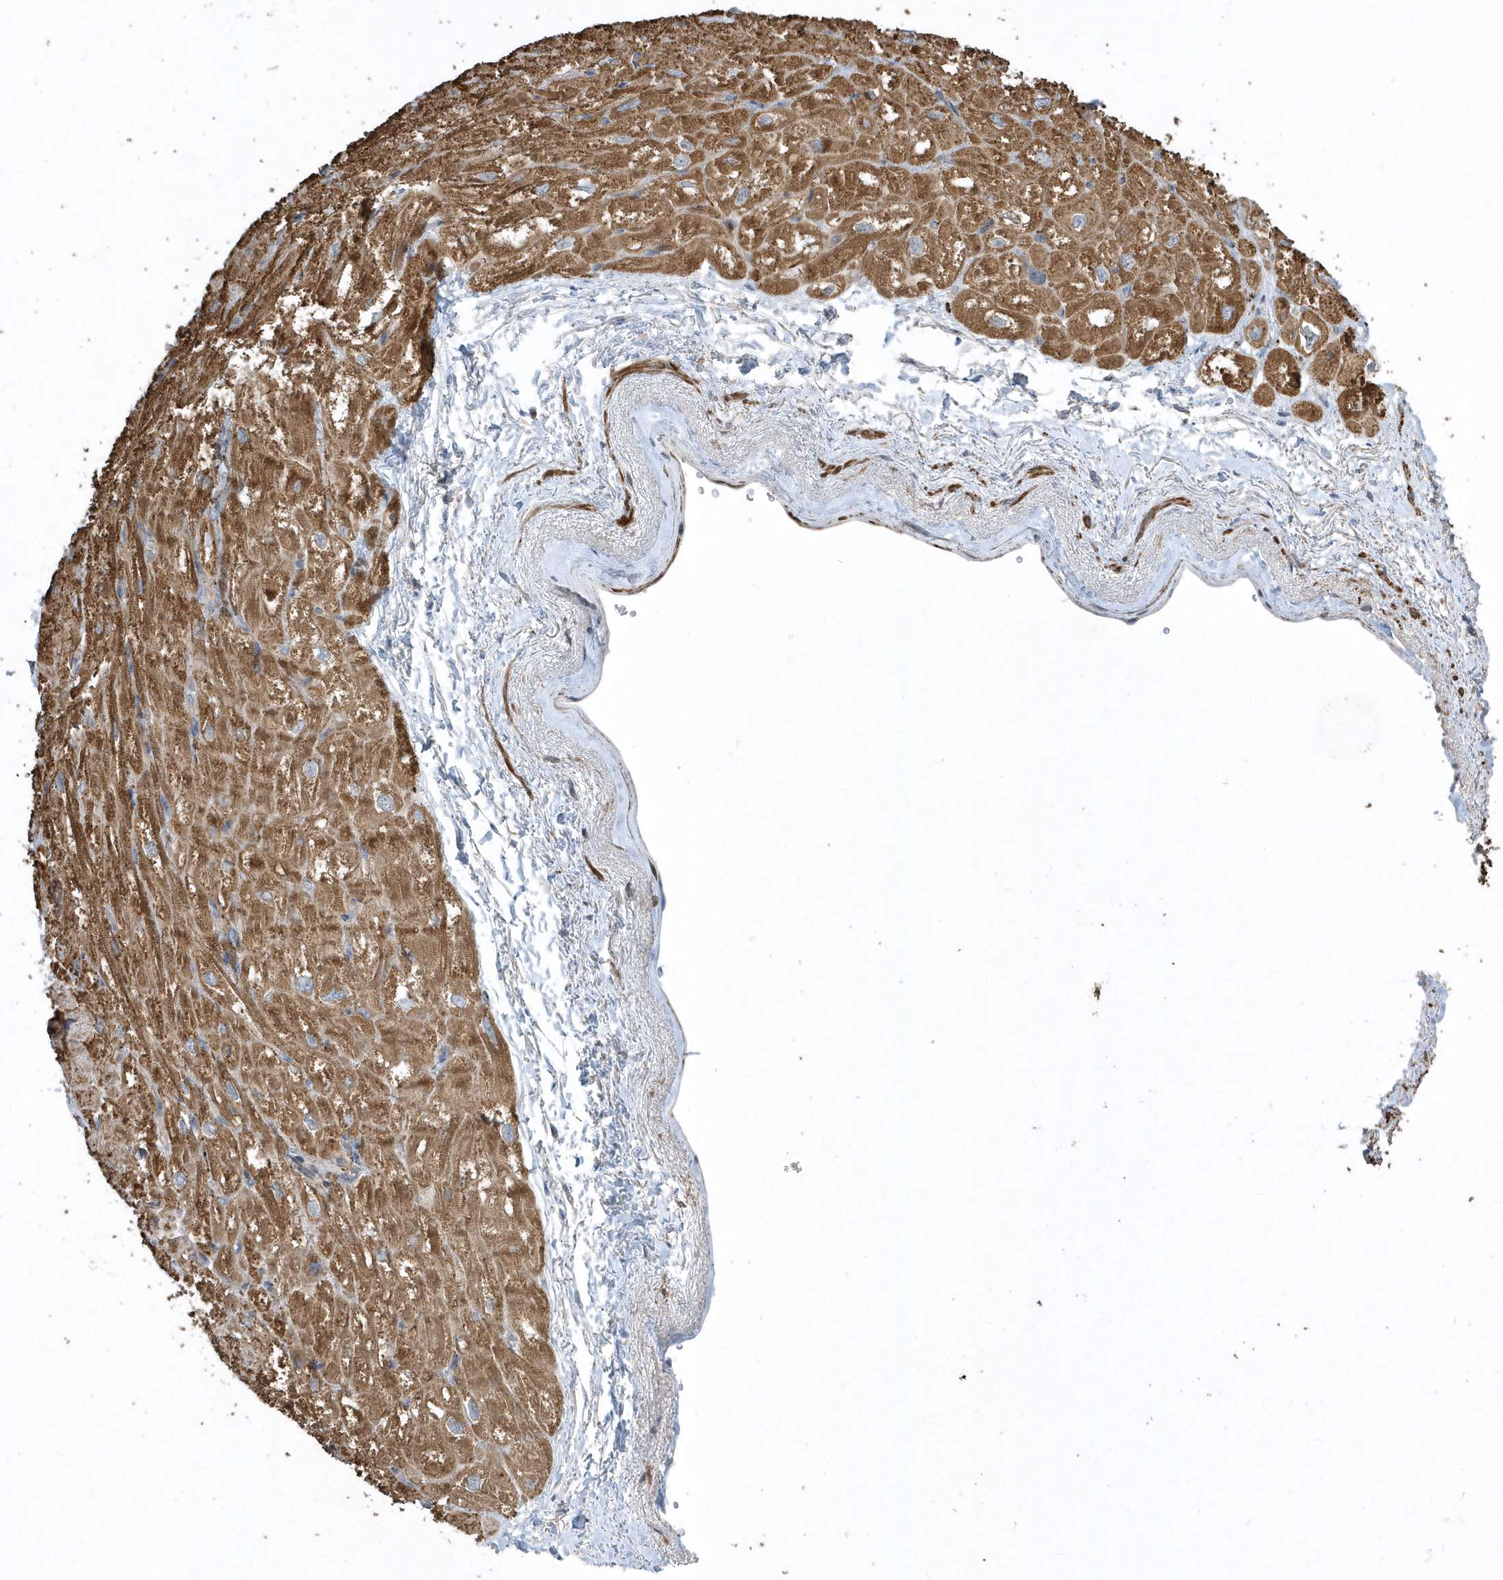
{"staining": {"intensity": "moderate", "quantity": ">75%", "location": "cytoplasmic/membranous"}, "tissue": "heart muscle", "cell_type": "Cardiomyocytes", "image_type": "normal", "snomed": [{"axis": "morphology", "description": "Normal tissue, NOS"}, {"axis": "topography", "description": "Heart"}], "caption": "Immunohistochemistry (IHC) histopathology image of unremarkable heart muscle stained for a protein (brown), which displays medium levels of moderate cytoplasmic/membranous positivity in approximately >75% of cardiomyocytes.", "gene": "SENP8", "patient": {"sex": "male", "age": 50}}